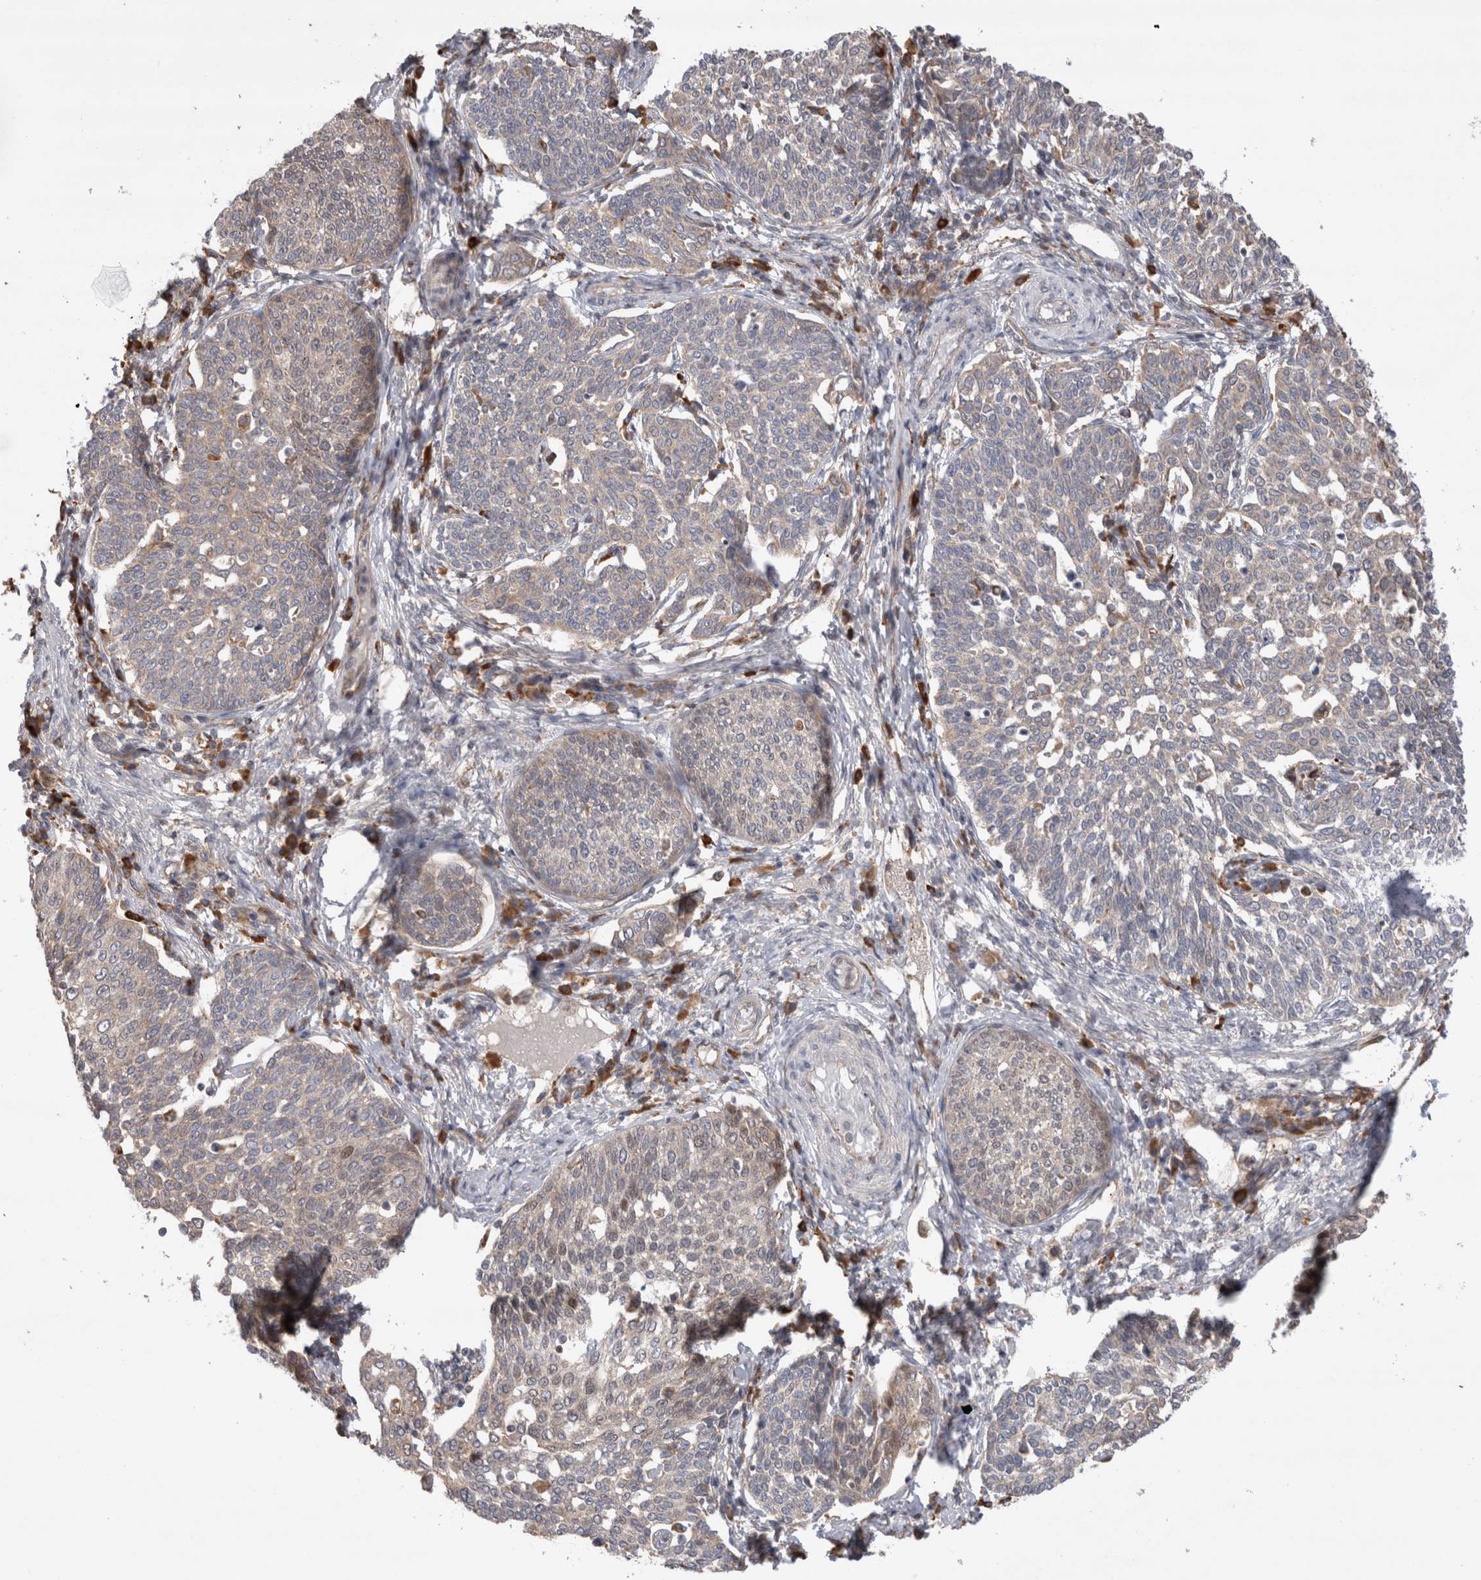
{"staining": {"intensity": "negative", "quantity": "none", "location": "none"}, "tissue": "cervical cancer", "cell_type": "Tumor cells", "image_type": "cancer", "snomed": [{"axis": "morphology", "description": "Squamous cell carcinoma, NOS"}, {"axis": "topography", "description": "Cervix"}], "caption": "The image exhibits no significant expression in tumor cells of cervical squamous cell carcinoma.", "gene": "PDCD10", "patient": {"sex": "female", "age": 34}}